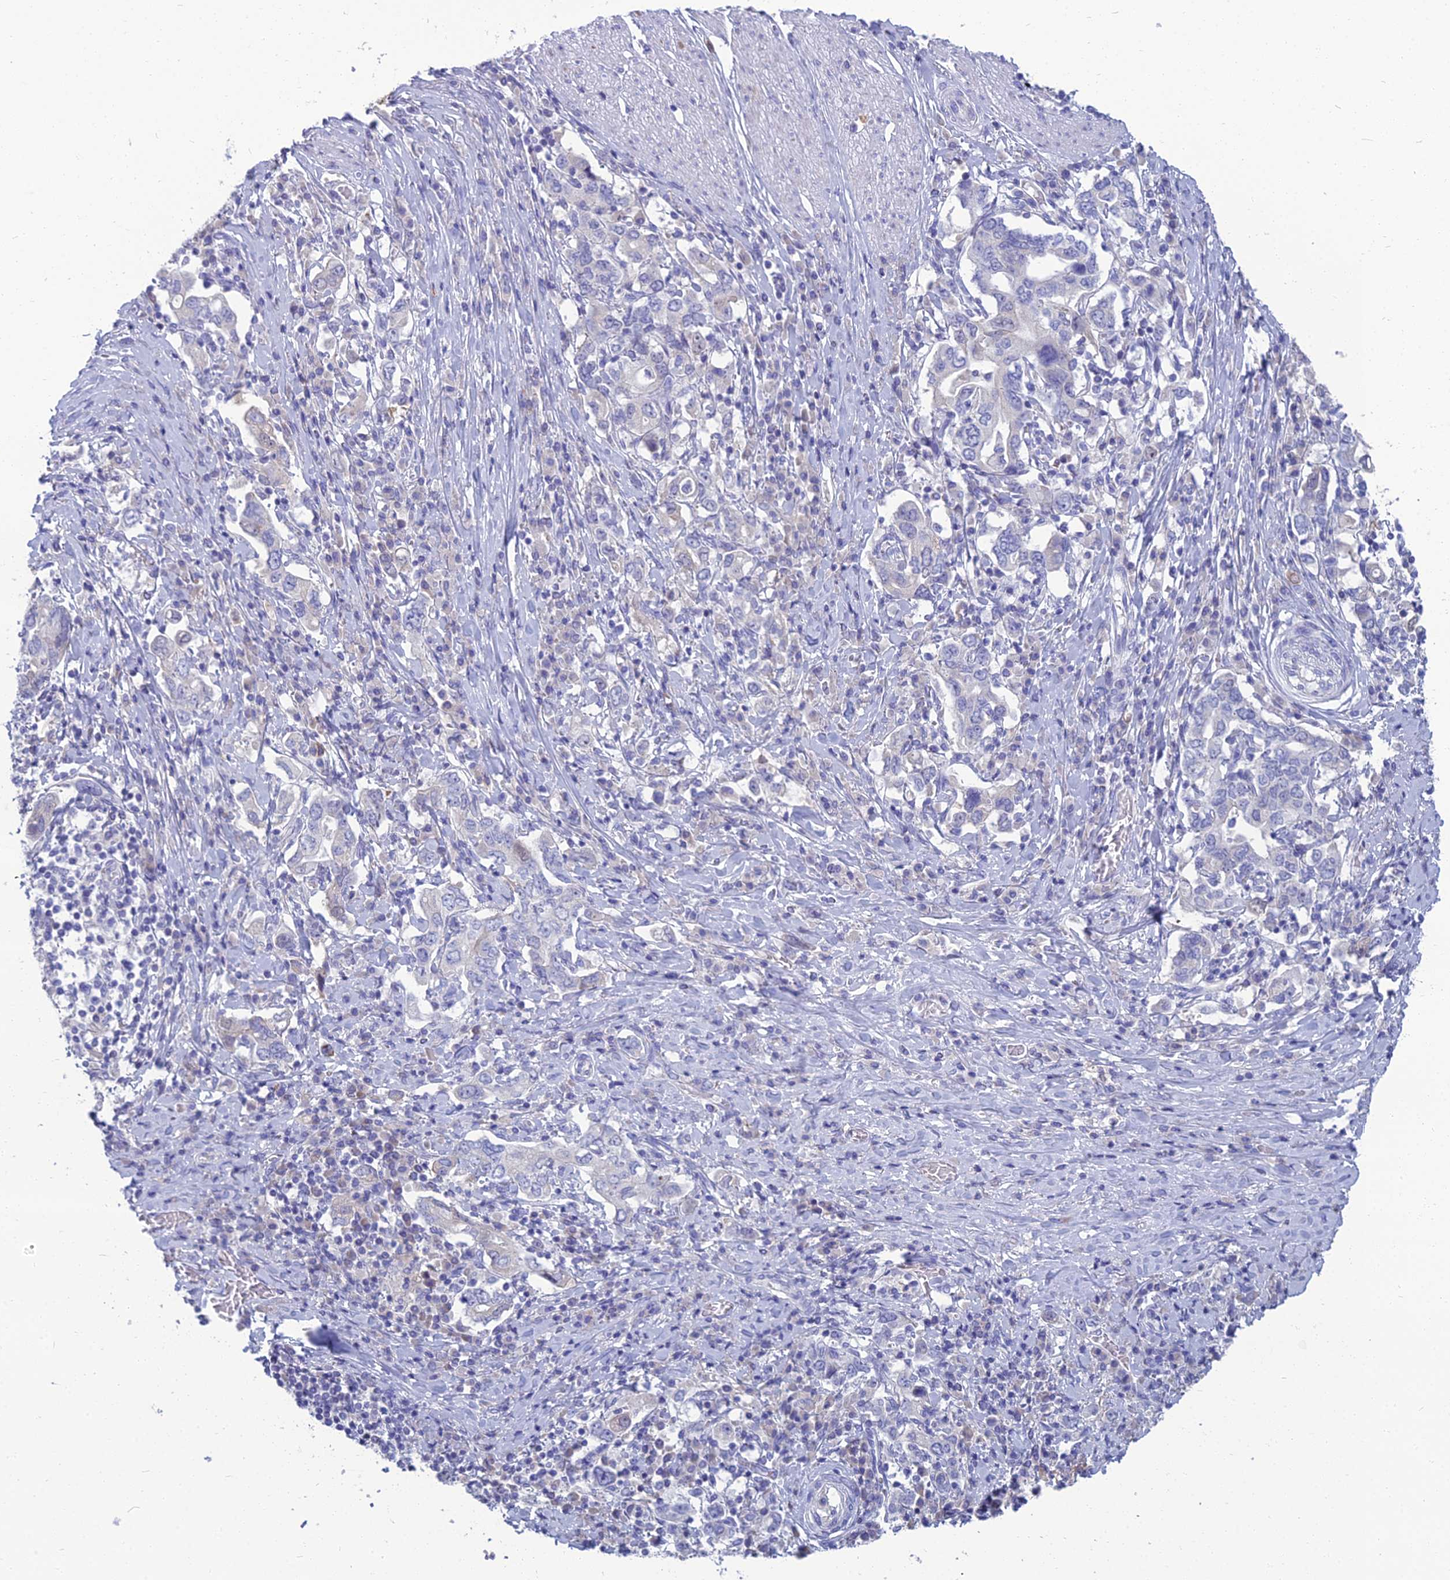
{"staining": {"intensity": "negative", "quantity": "none", "location": "none"}, "tissue": "stomach cancer", "cell_type": "Tumor cells", "image_type": "cancer", "snomed": [{"axis": "morphology", "description": "Adenocarcinoma, NOS"}, {"axis": "topography", "description": "Stomach, upper"}, {"axis": "topography", "description": "Stomach"}], "caption": "Human adenocarcinoma (stomach) stained for a protein using IHC shows no staining in tumor cells.", "gene": "SPTLC3", "patient": {"sex": "male", "age": 62}}